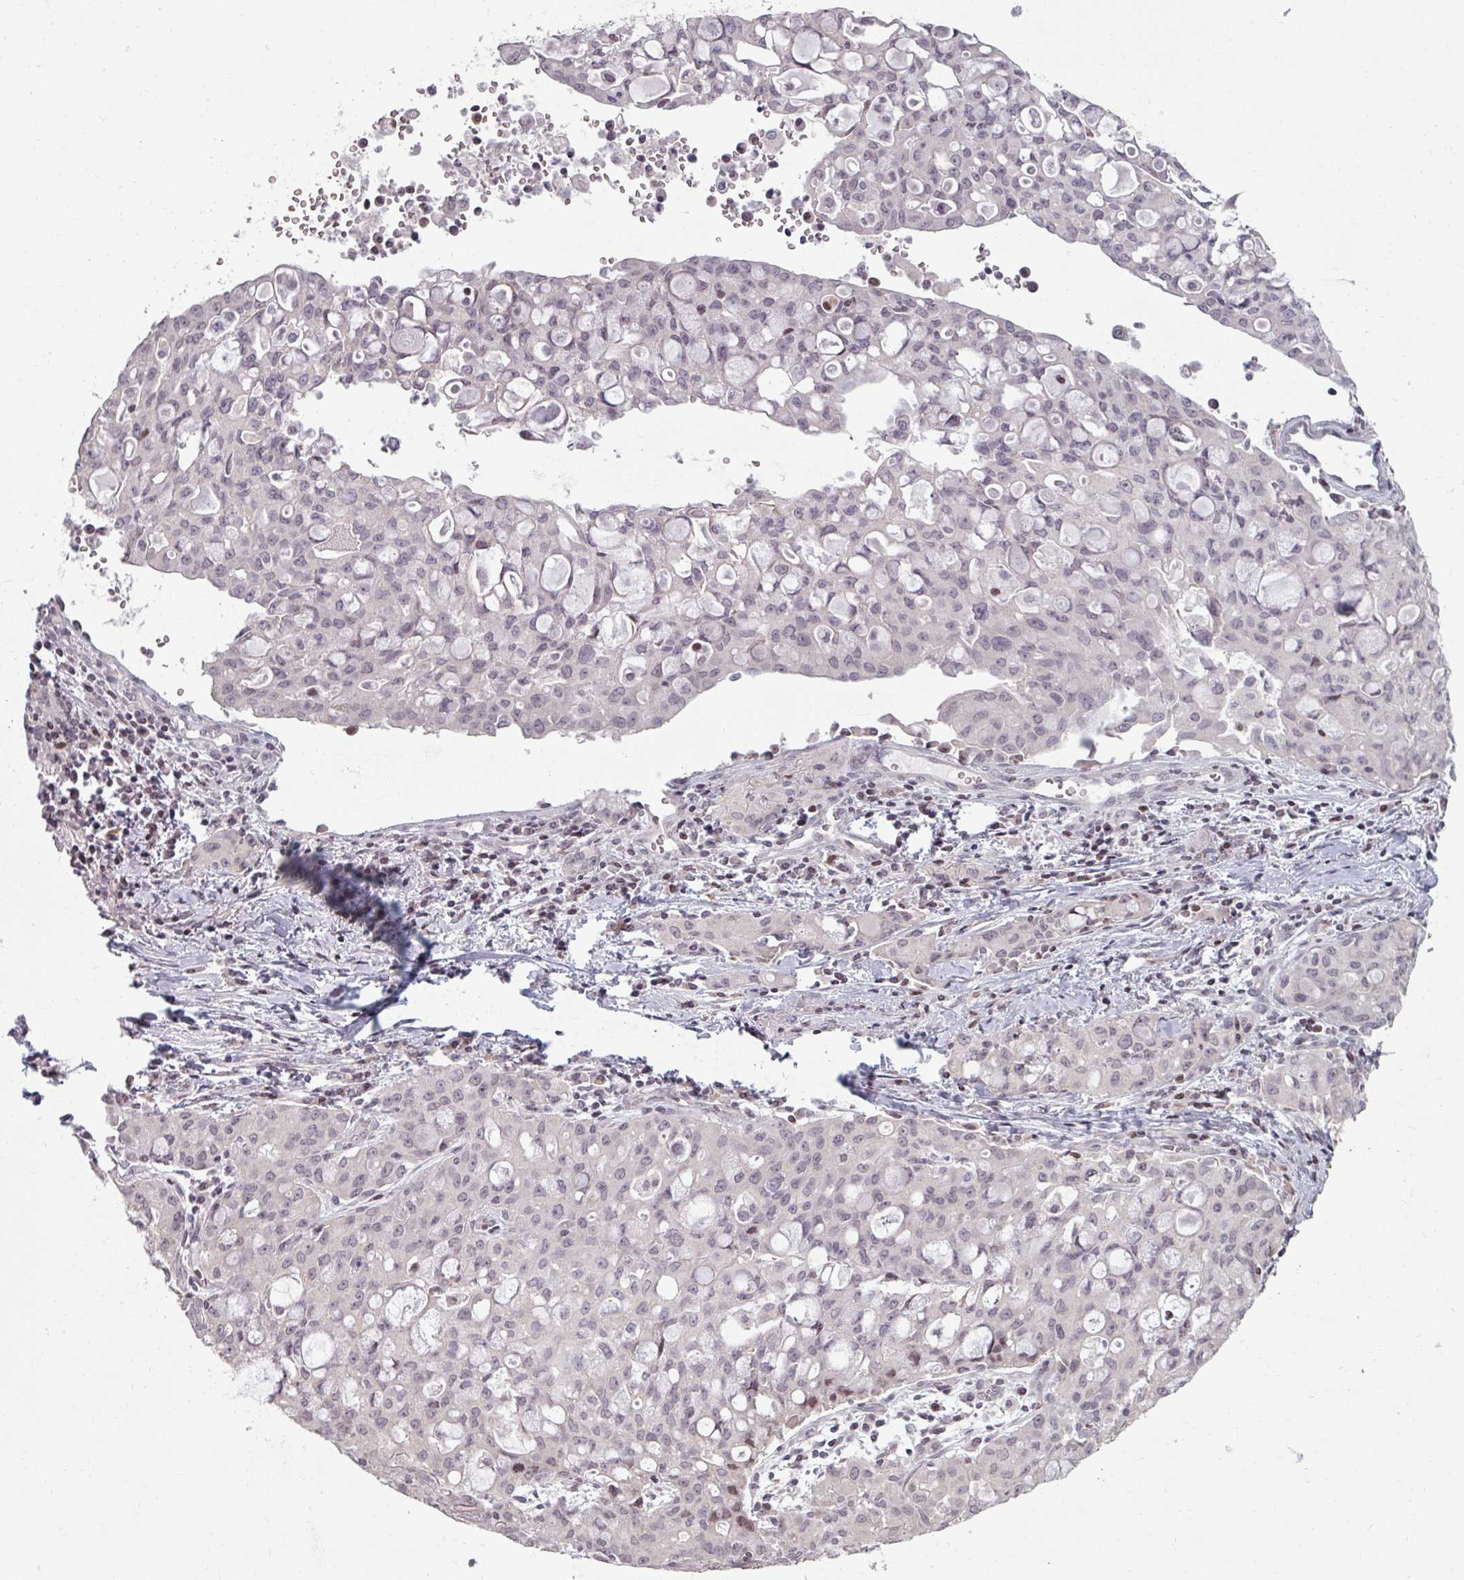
{"staining": {"intensity": "weak", "quantity": "<25%", "location": "nuclear"}, "tissue": "lung cancer", "cell_type": "Tumor cells", "image_type": "cancer", "snomed": [{"axis": "morphology", "description": "Adenocarcinoma, NOS"}, {"axis": "topography", "description": "Lung"}], "caption": "The immunohistochemistry histopathology image has no significant expression in tumor cells of lung cancer tissue.", "gene": "NCOR1", "patient": {"sex": "female", "age": 44}}